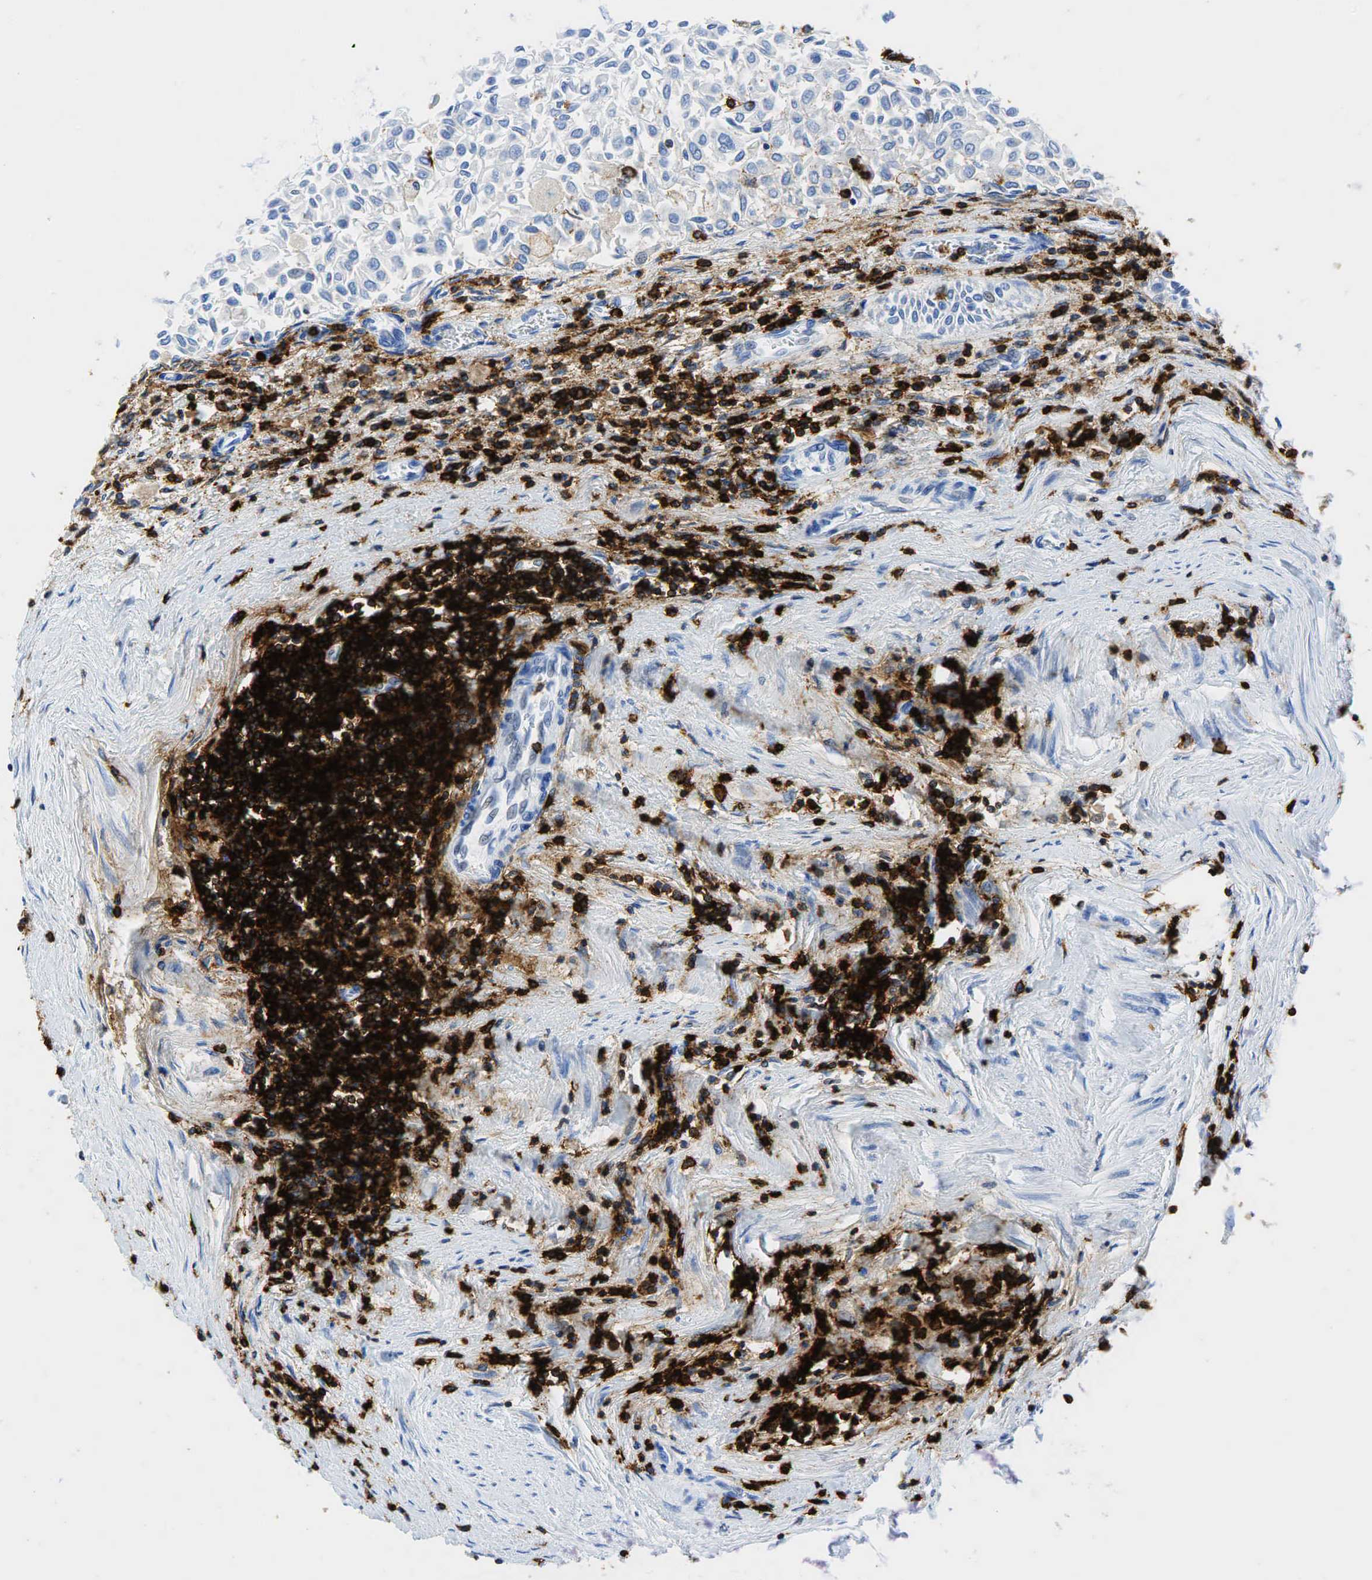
{"staining": {"intensity": "weak", "quantity": "<25%", "location": "nuclear"}, "tissue": "urothelial cancer", "cell_type": "Tumor cells", "image_type": "cancer", "snomed": [{"axis": "morphology", "description": "Urothelial carcinoma, Low grade"}, {"axis": "topography", "description": "Urinary bladder"}], "caption": "There is no significant positivity in tumor cells of urothelial cancer.", "gene": "PTPRC", "patient": {"sex": "male", "age": 64}}